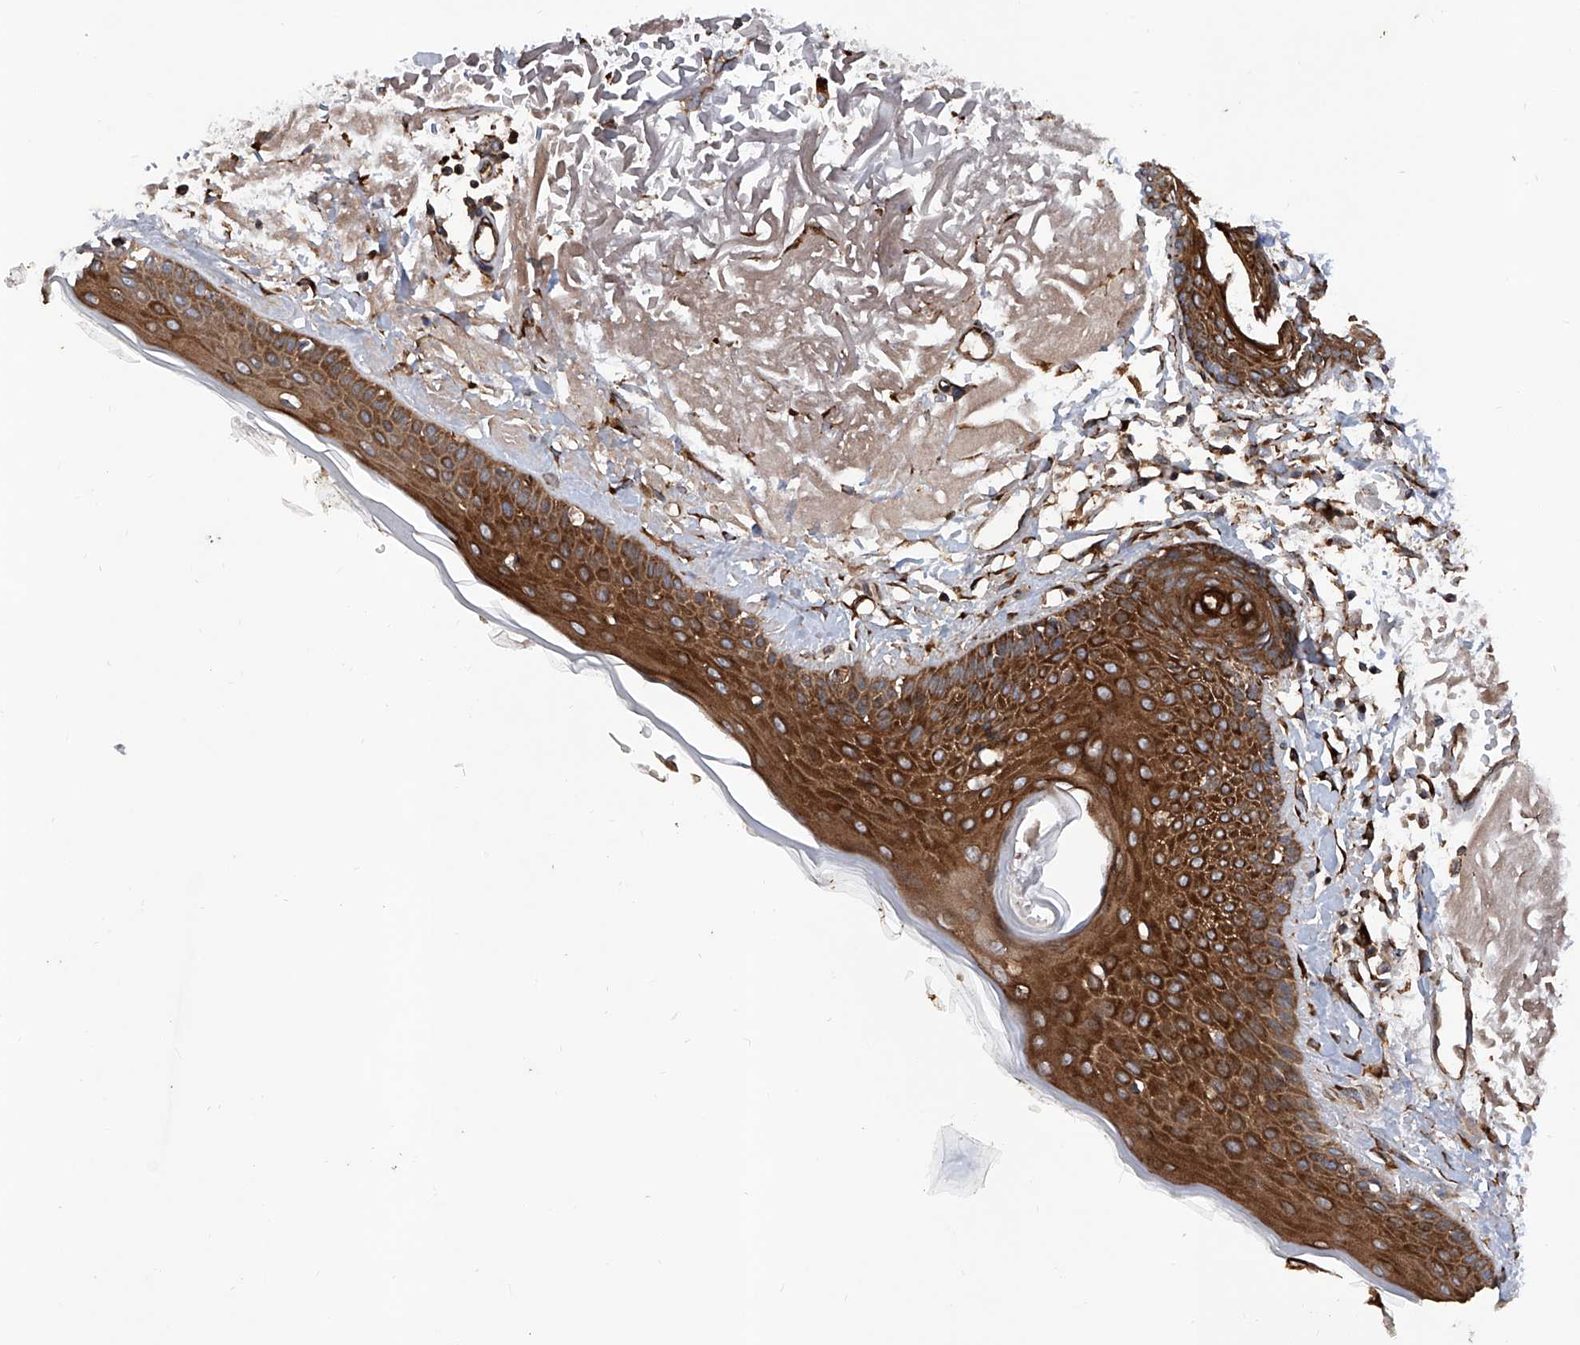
{"staining": {"intensity": "strong", "quantity": ">75%", "location": "cytoplasmic/membranous"}, "tissue": "skin", "cell_type": "Fibroblasts", "image_type": "normal", "snomed": [{"axis": "morphology", "description": "Normal tissue, NOS"}, {"axis": "topography", "description": "Skin"}, {"axis": "topography", "description": "Skeletal muscle"}], "caption": "Skin was stained to show a protein in brown. There is high levels of strong cytoplasmic/membranous positivity in about >75% of fibroblasts. (brown staining indicates protein expression, while blue staining denotes nuclei).", "gene": "ASCC3", "patient": {"sex": "male", "age": 83}}